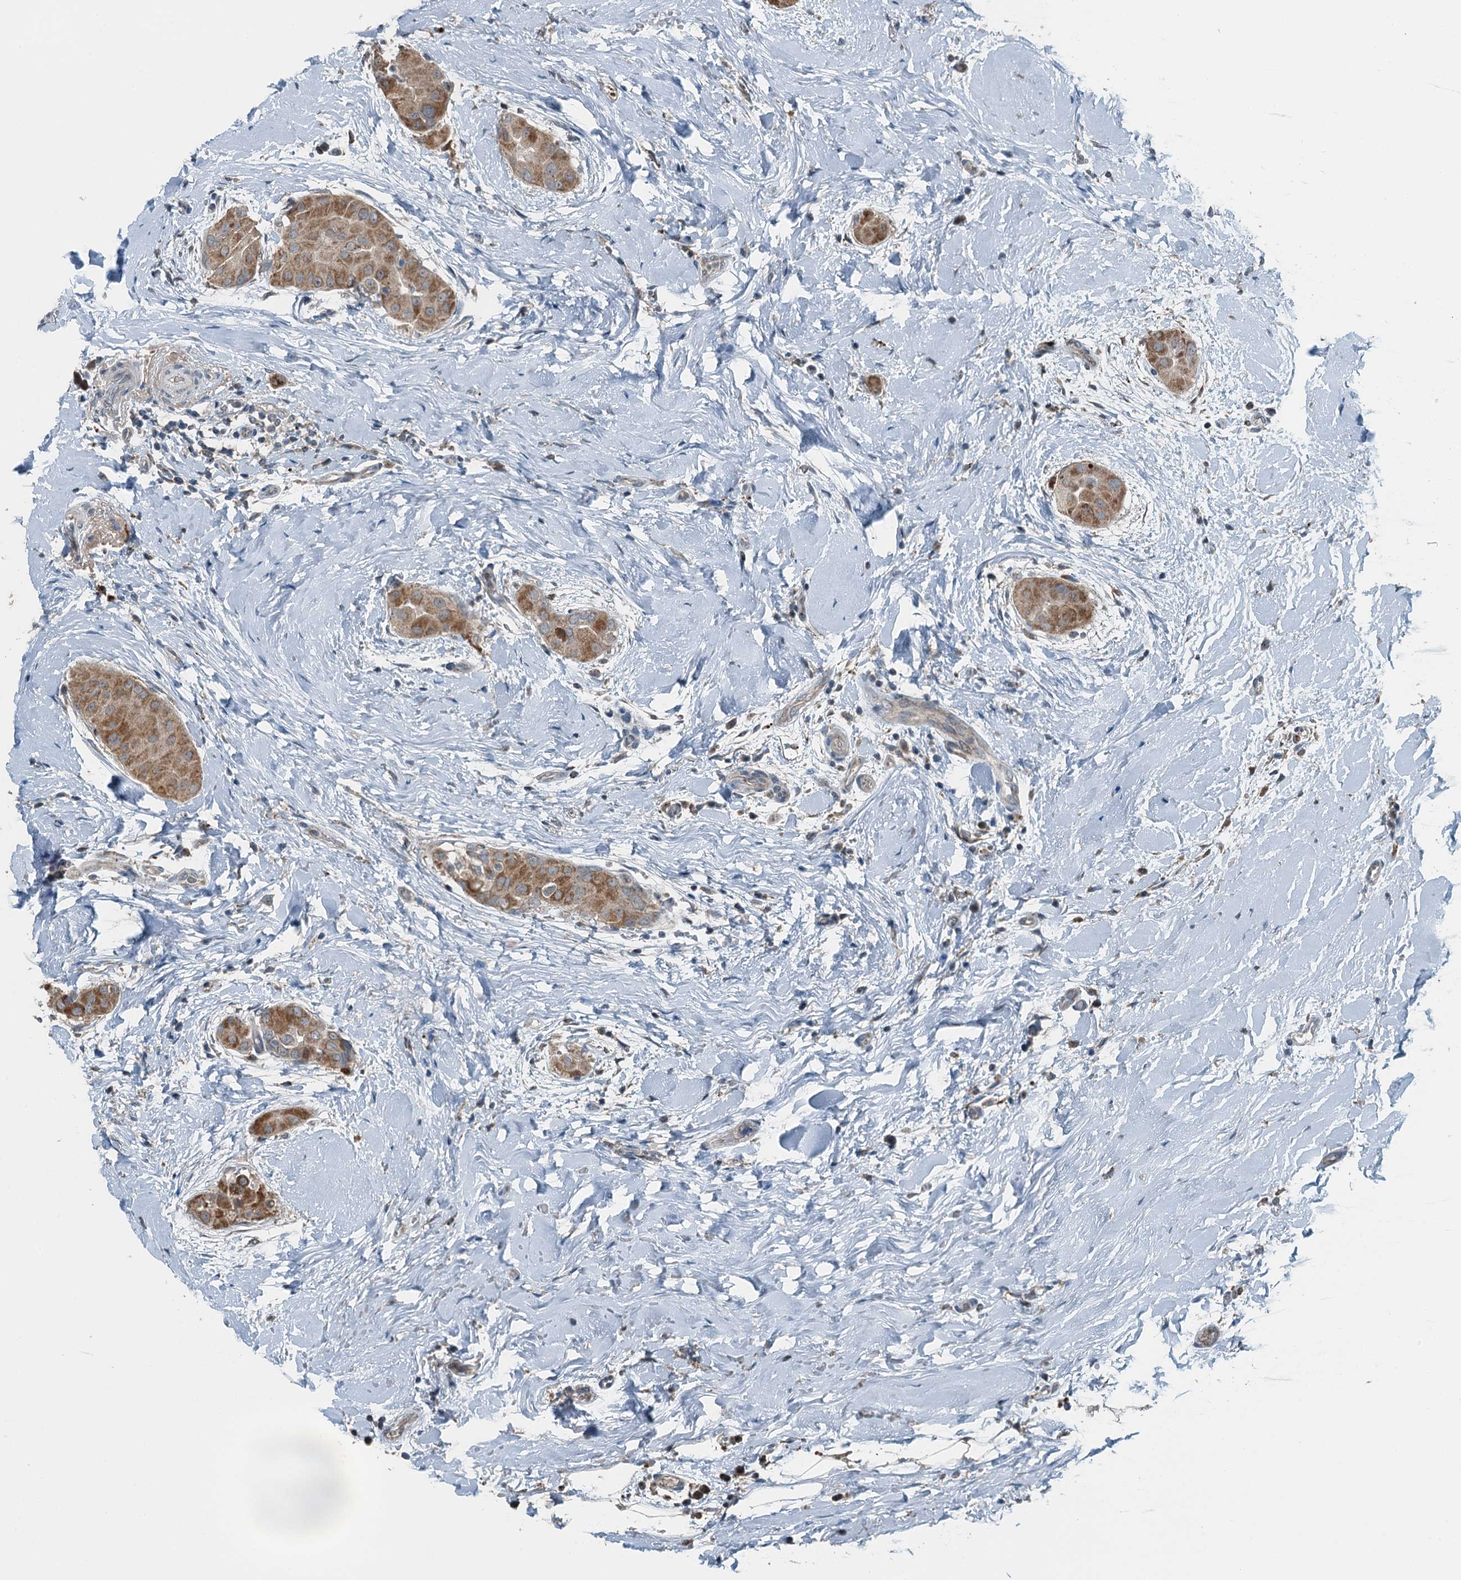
{"staining": {"intensity": "moderate", "quantity": ">75%", "location": "cytoplasmic/membranous"}, "tissue": "thyroid cancer", "cell_type": "Tumor cells", "image_type": "cancer", "snomed": [{"axis": "morphology", "description": "Papillary adenocarcinoma, NOS"}, {"axis": "topography", "description": "Thyroid gland"}], "caption": "The micrograph exhibits immunohistochemical staining of thyroid cancer (papillary adenocarcinoma). There is moderate cytoplasmic/membranous expression is seen in approximately >75% of tumor cells. Using DAB (brown) and hematoxylin (blue) stains, captured at high magnification using brightfield microscopy.", "gene": "BMERB1", "patient": {"sex": "male", "age": 33}}